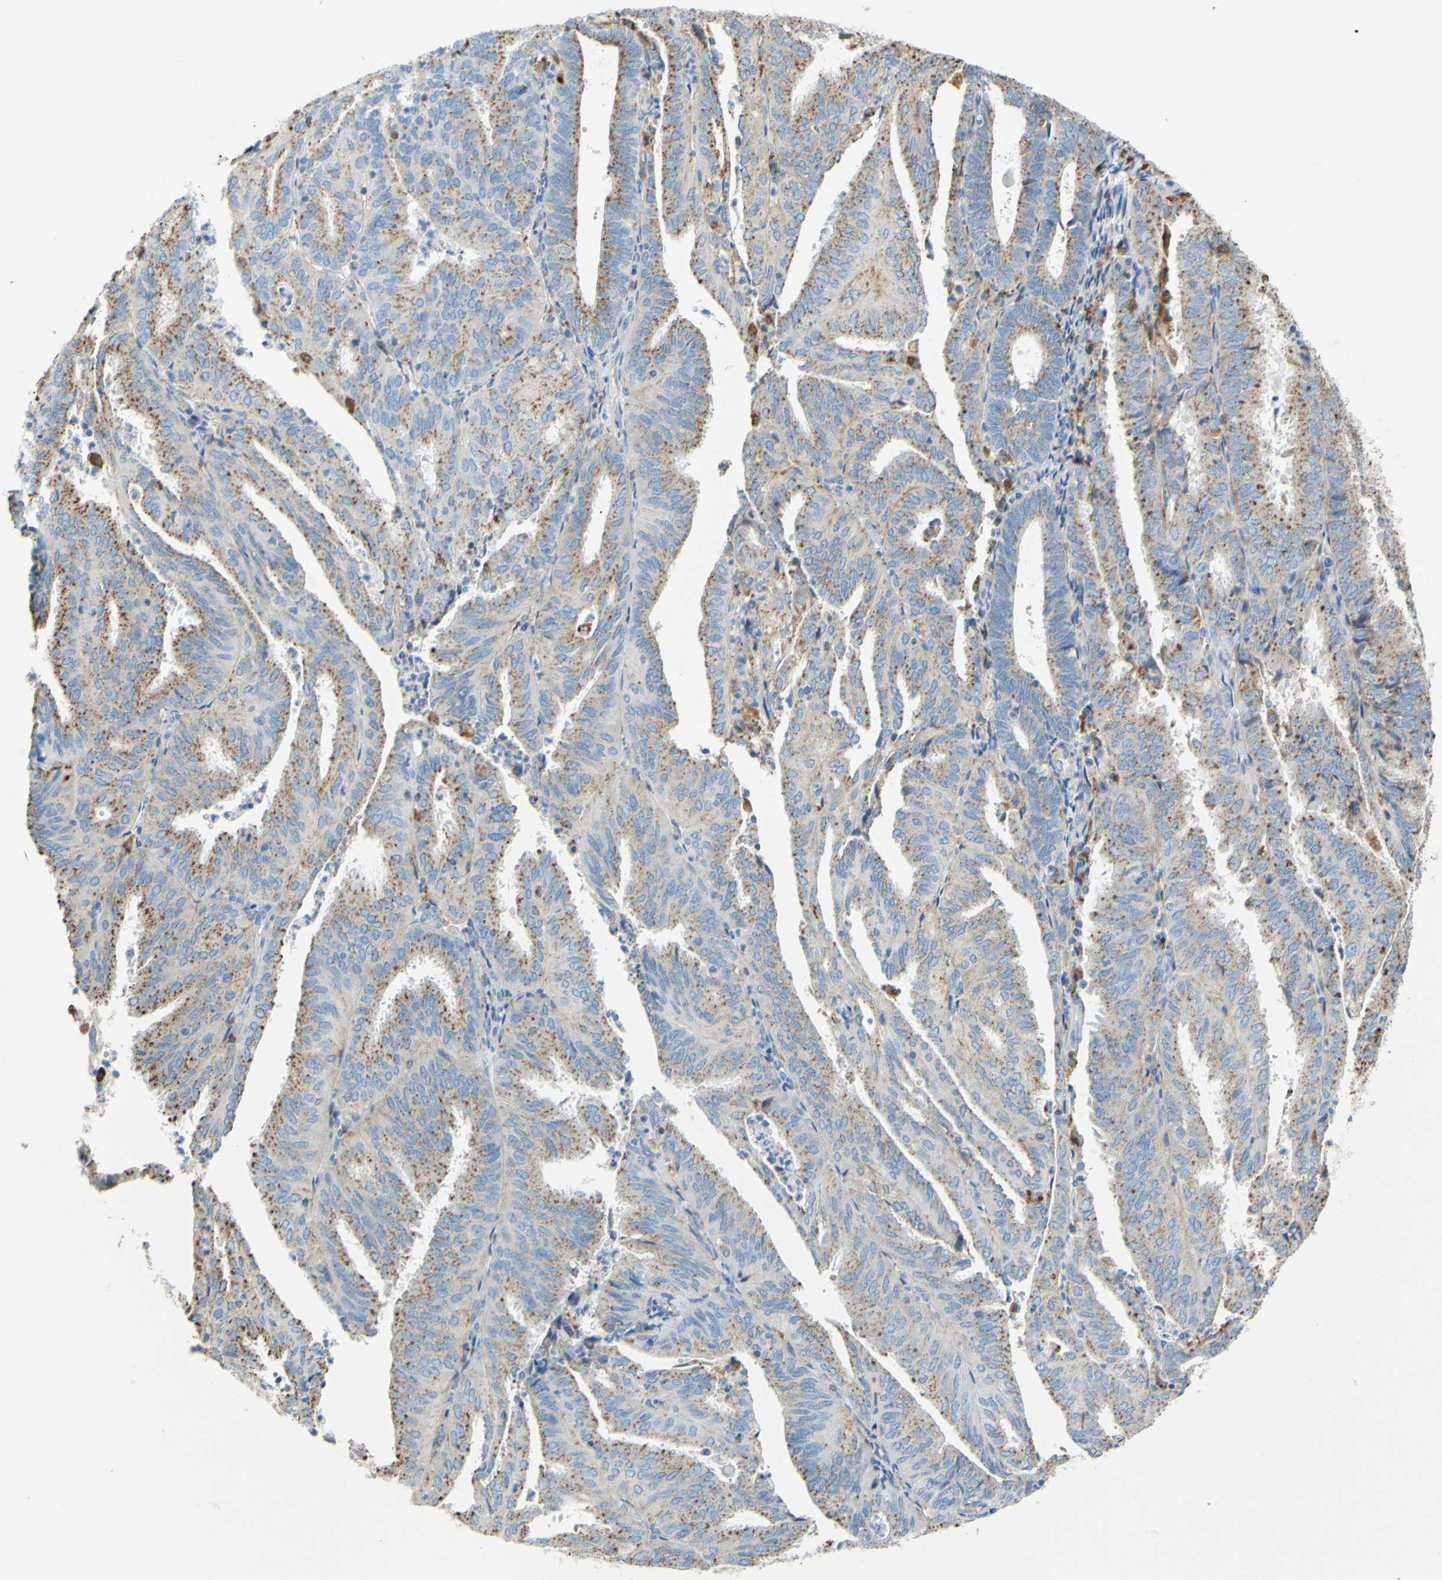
{"staining": {"intensity": "weak", "quantity": ">75%", "location": "cytoplasmic/membranous"}, "tissue": "endometrial cancer", "cell_type": "Tumor cells", "image_type": "cancer", "snomed": [{"axis": "morphology", "description": "Adenocarcinoma, NOS"}, {"axis": "topography", "description": "Uterus"}], "caption": "Endometrial adenocarcinoma was stained to show a protein in brown. There is low levels of weak cytoplasmic/membranous expression in approximately >75% of tumor cells.", "gene": "CTSD", "patient": {"sex": "female", "age": 60}}